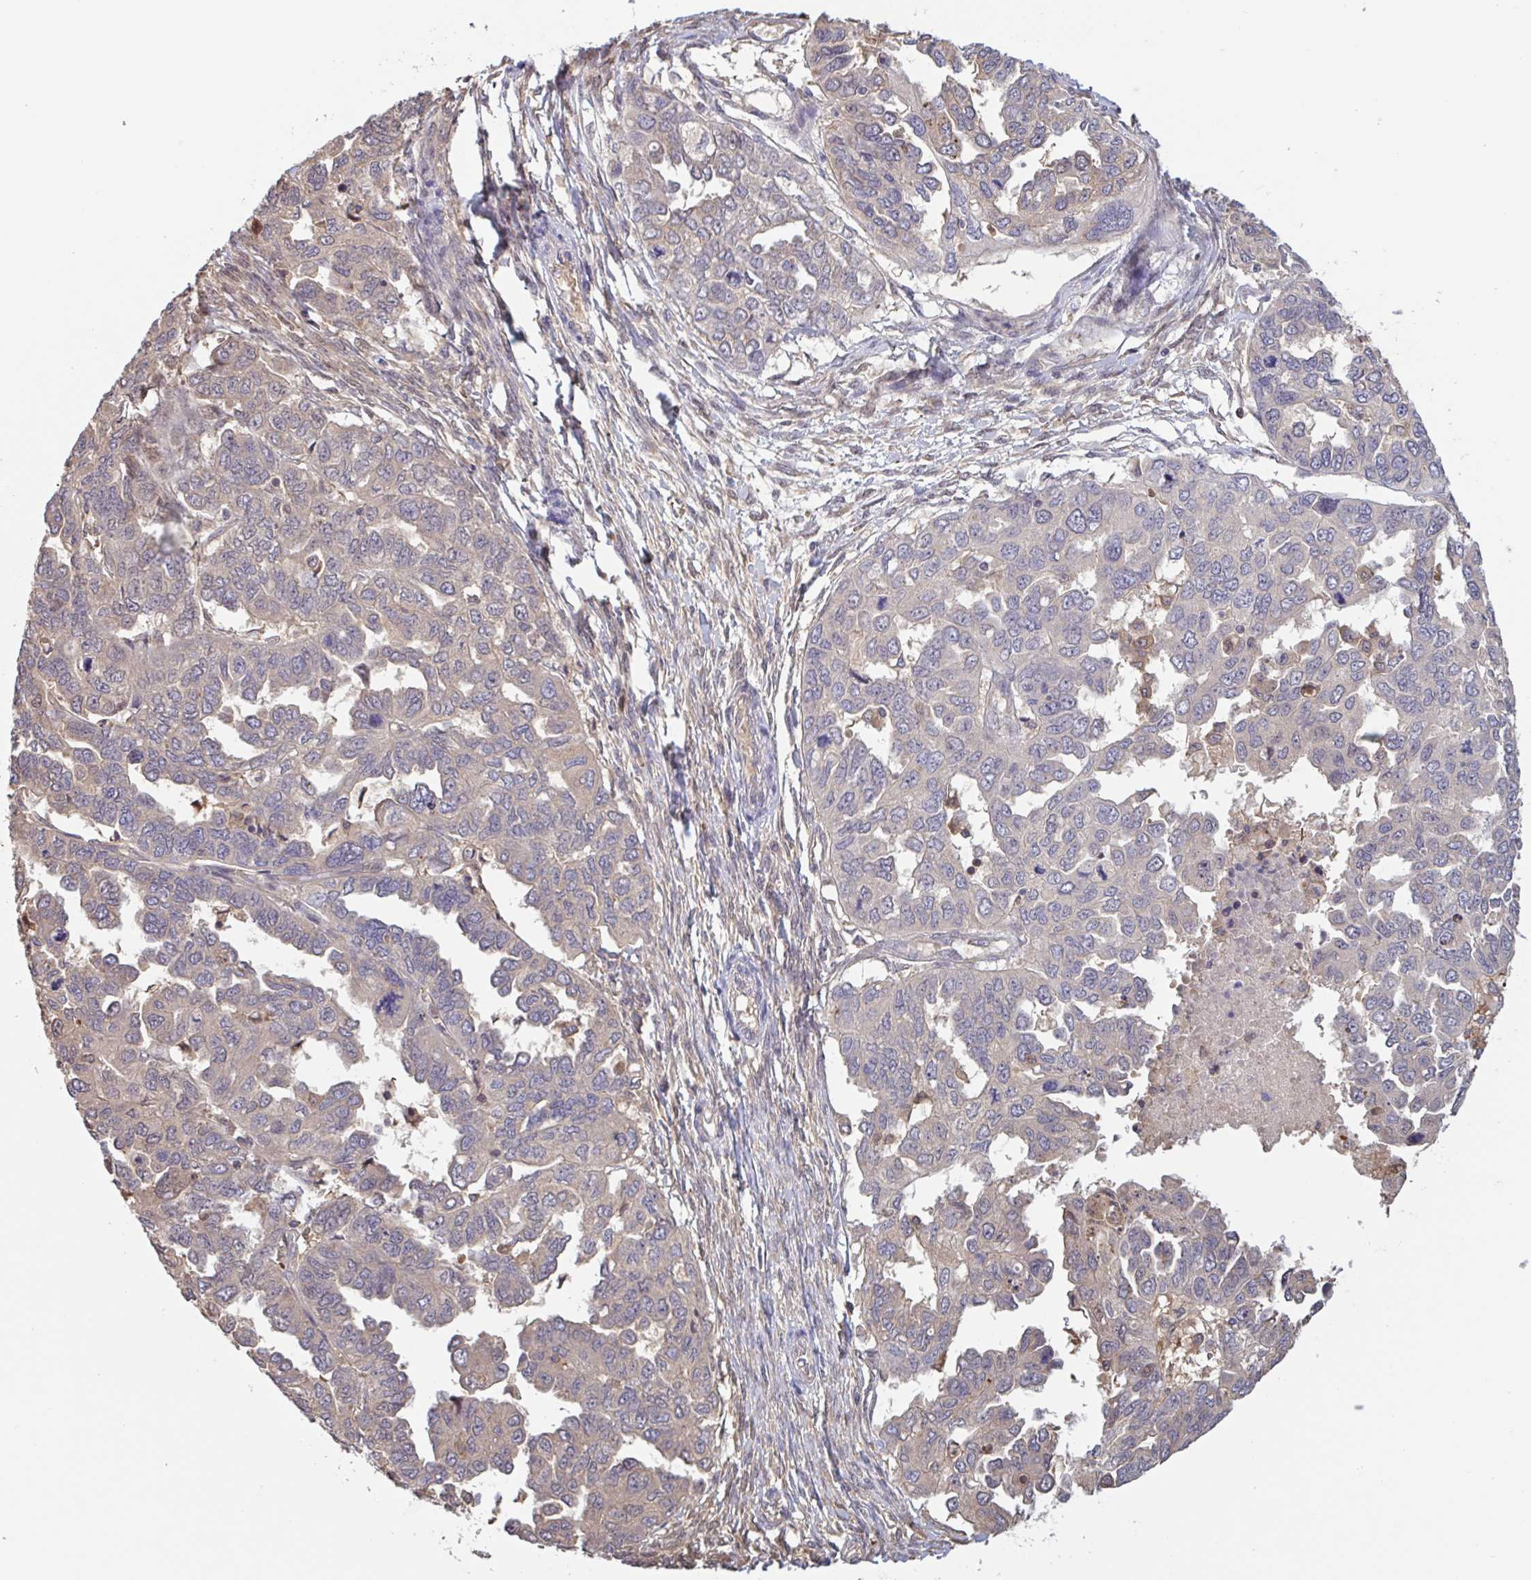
{"staining": {"intensity": "negative", "quantity": "none", "location": "none"}, "tissue": "ovarian cancer", "cell_type": "Tumor cells", "image_type": "cancer", "snomed": [{"axis": "morphology", "description": "Cystadenocarcinoma, serous, NOS"}, {"axis": "topography", "description": "Ovary"}], "caption": "This is a image of immunohistochemistry staining of ovarian cancer (serous cystadenocarcinoma), which shows no positivity in tumor cells.", "gene": "OTOP2", "patient": {"sex": "female", "age": 53}}